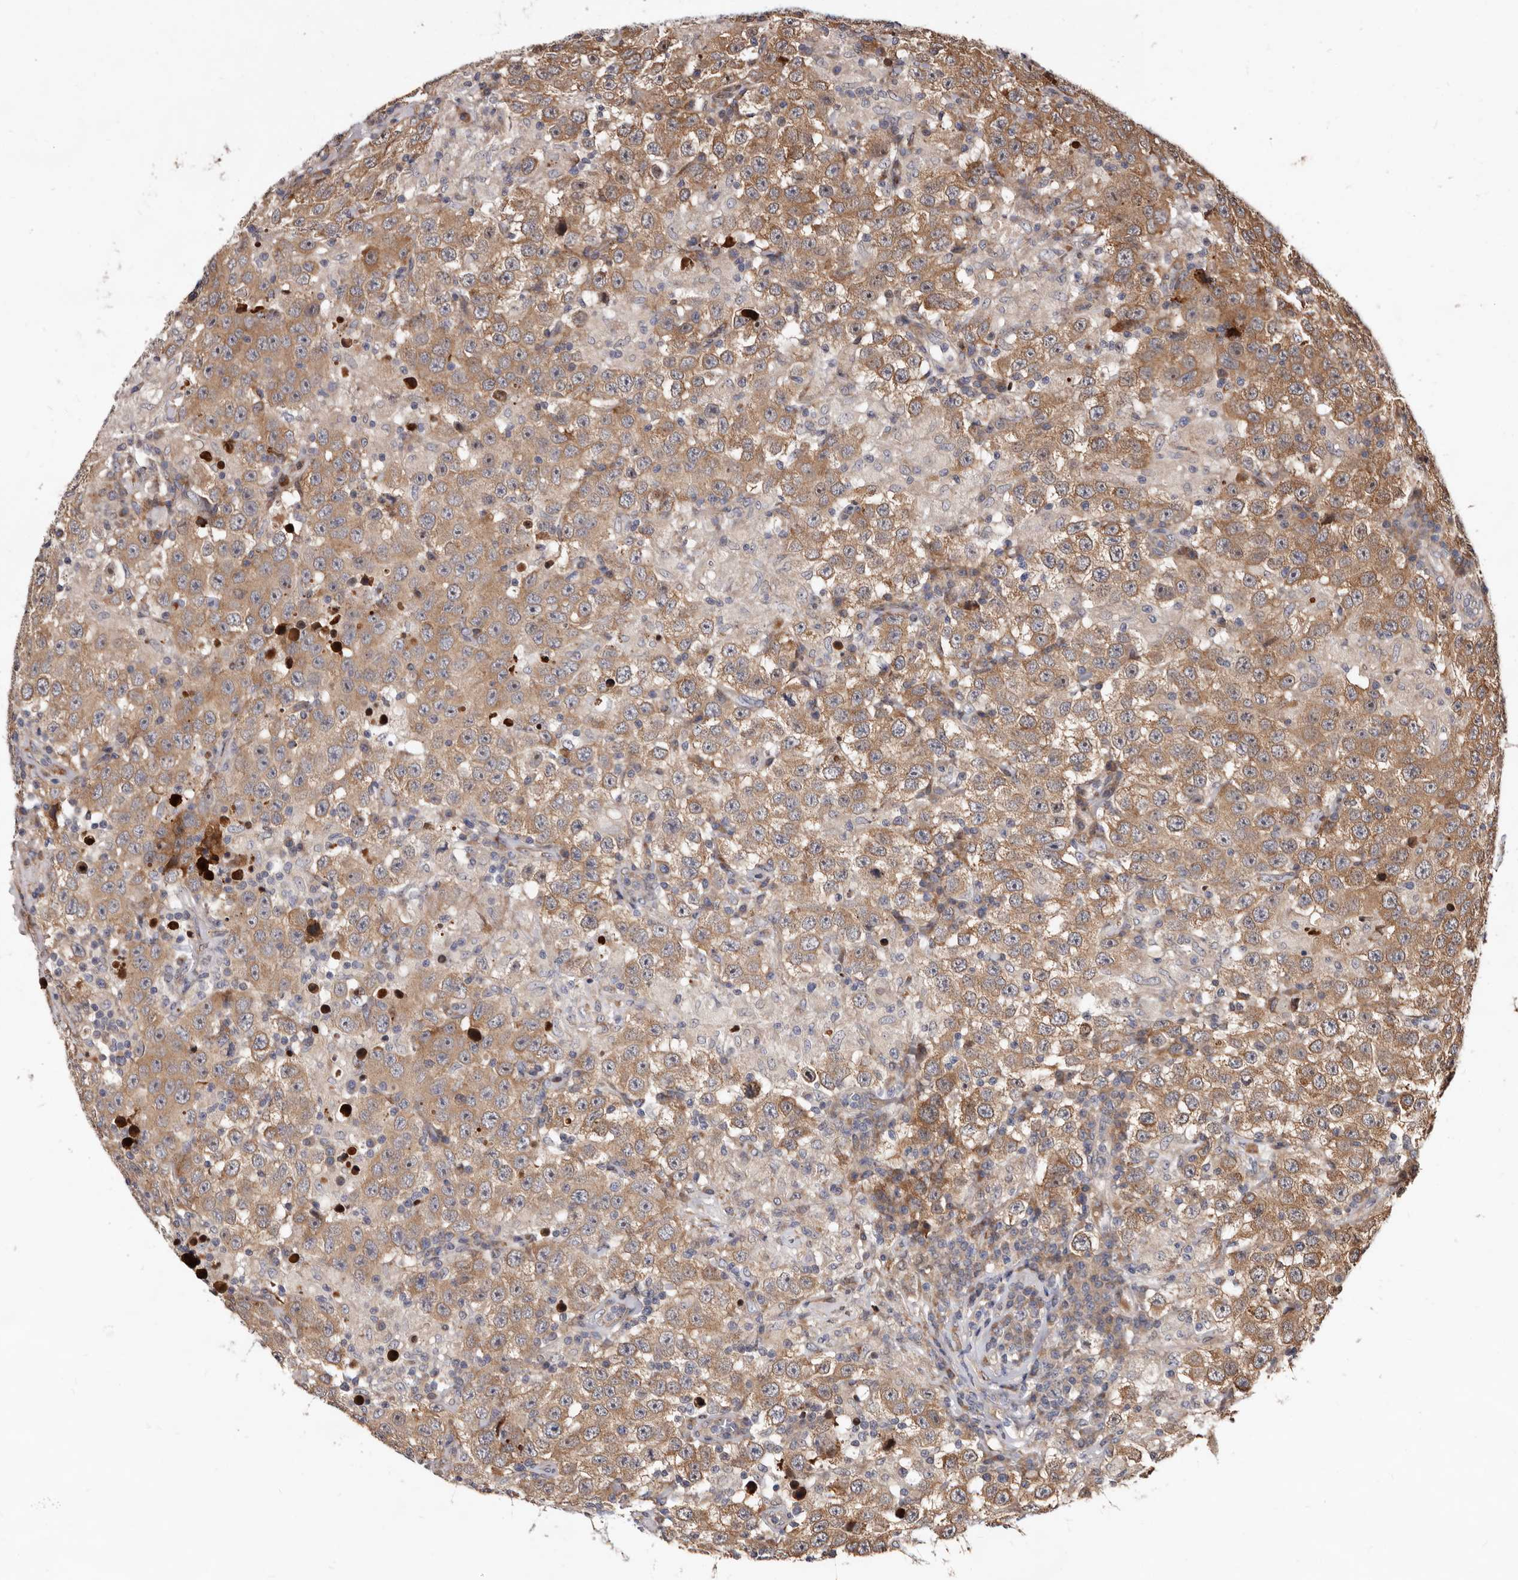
{"staining": {"intensity": "moderate", "quantity": ">75%", "location": "cytoplasmic/membranous"}, "tissue": "testis cancer", "cell_type": "Tumor cells", "image_type": "cancer", "snomed": [{"axis": "morphology", "description": "Seminoma, NOS"}, {"axis": "topography", "description": "Testis"}], "caption": "Testis cancer tissue exhibits moderate cytoplasmic/membranous positivity in about >75% of tumor cells The staining was performed using DAB to visualize the protein expression in brown, while the nuclei were stained in blue with hematoxylin (Magnification: 20x).", "gene": "WEE2", "patient": {"sex": "male", "age": 41}}